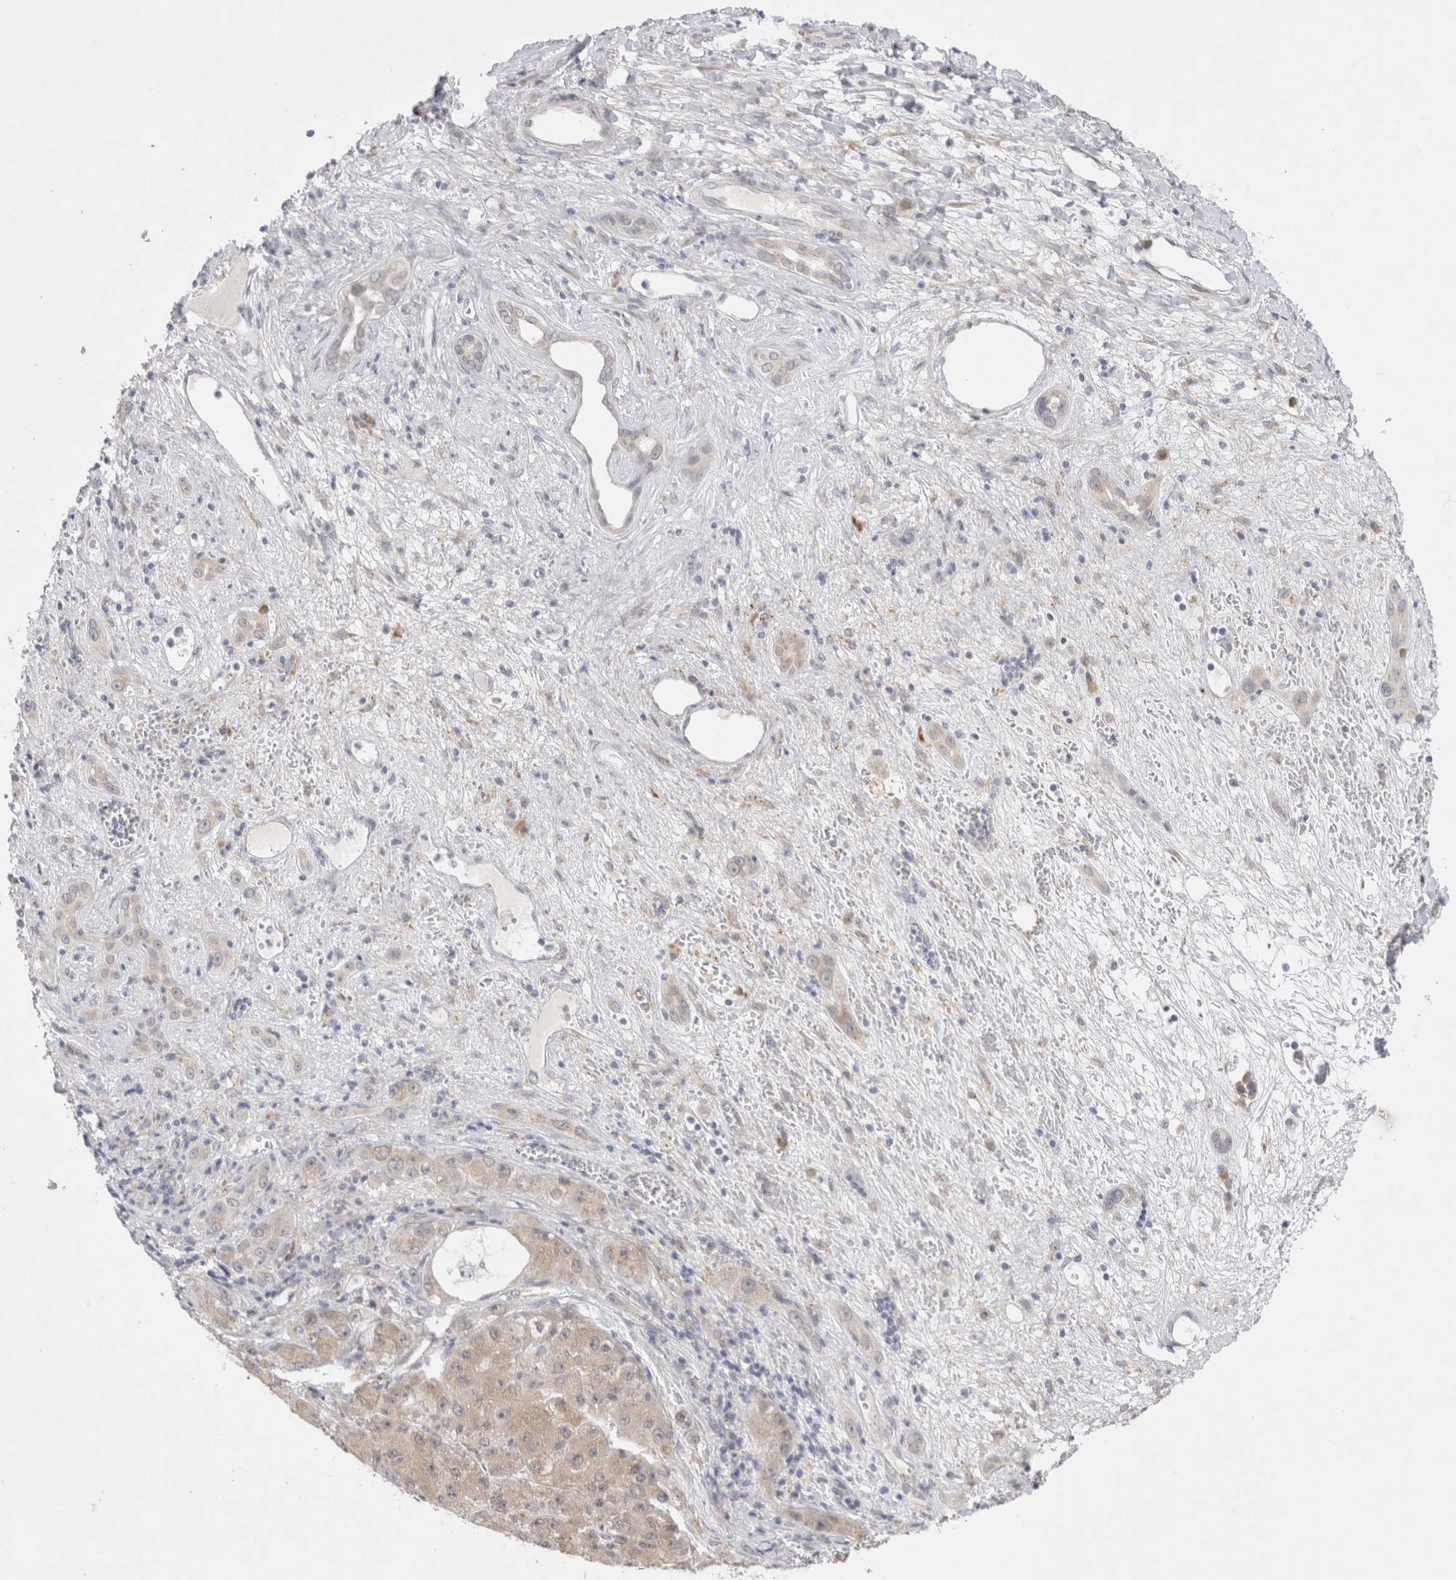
{"staining": {"intensity": "weak", "quantity": "<25%", "location": "cytoplasmic/membranous"}, "tissue": "liver cancer", "cell_type": "Tumor cells", "image_type": "cancer", "snomed": [{"axis": "morphology", "description": "Carcinoma, Hepatocellular, NOS"}, {"axis": "topography", "description": "Liver"}], "caption": "Tumor cells are negative for brown protein staining in liver hepatocellular carcinoma.", "gene": "TRMT1L", "patient": {"sex": "female", "age": 73}}